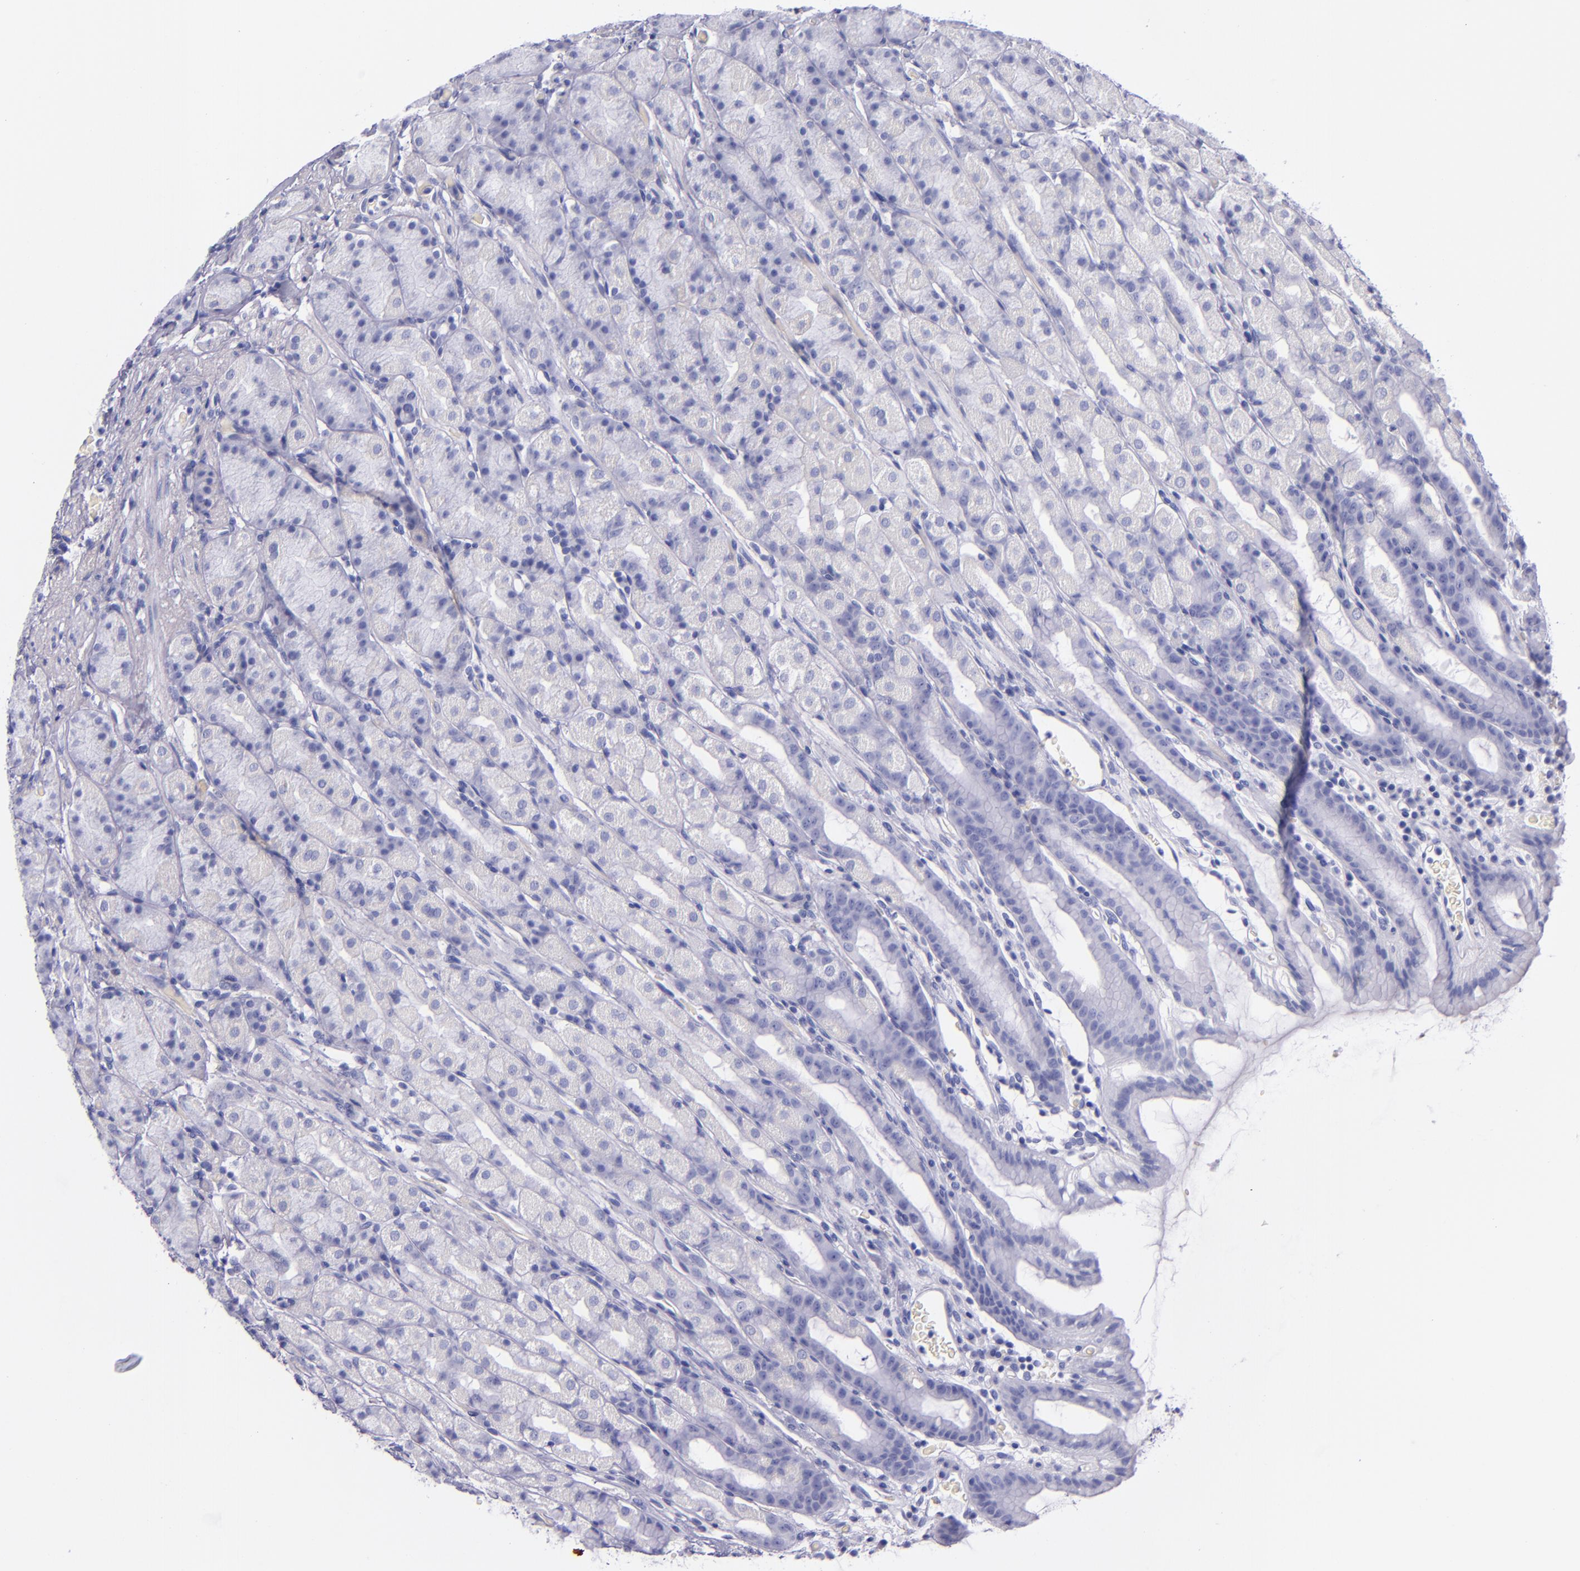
{"staining": {"intensity": "negative", "quantity": "none", "location": "none"}, "tissue": "stomach", "cell_type": "Glandular cells", "image_type": "normal", "snomed": [{"axis": "morphology", "description": "Normal tissue, NOS"}, {"axis": "topography", "description": "Stomach, upper"}], "caption": "This is a image of immunohistochemistry staining of normal stomach, which shows no positivity in glandular cells.", "gene": "LAG3", "patient": {"sex": "male", "age": 68}}